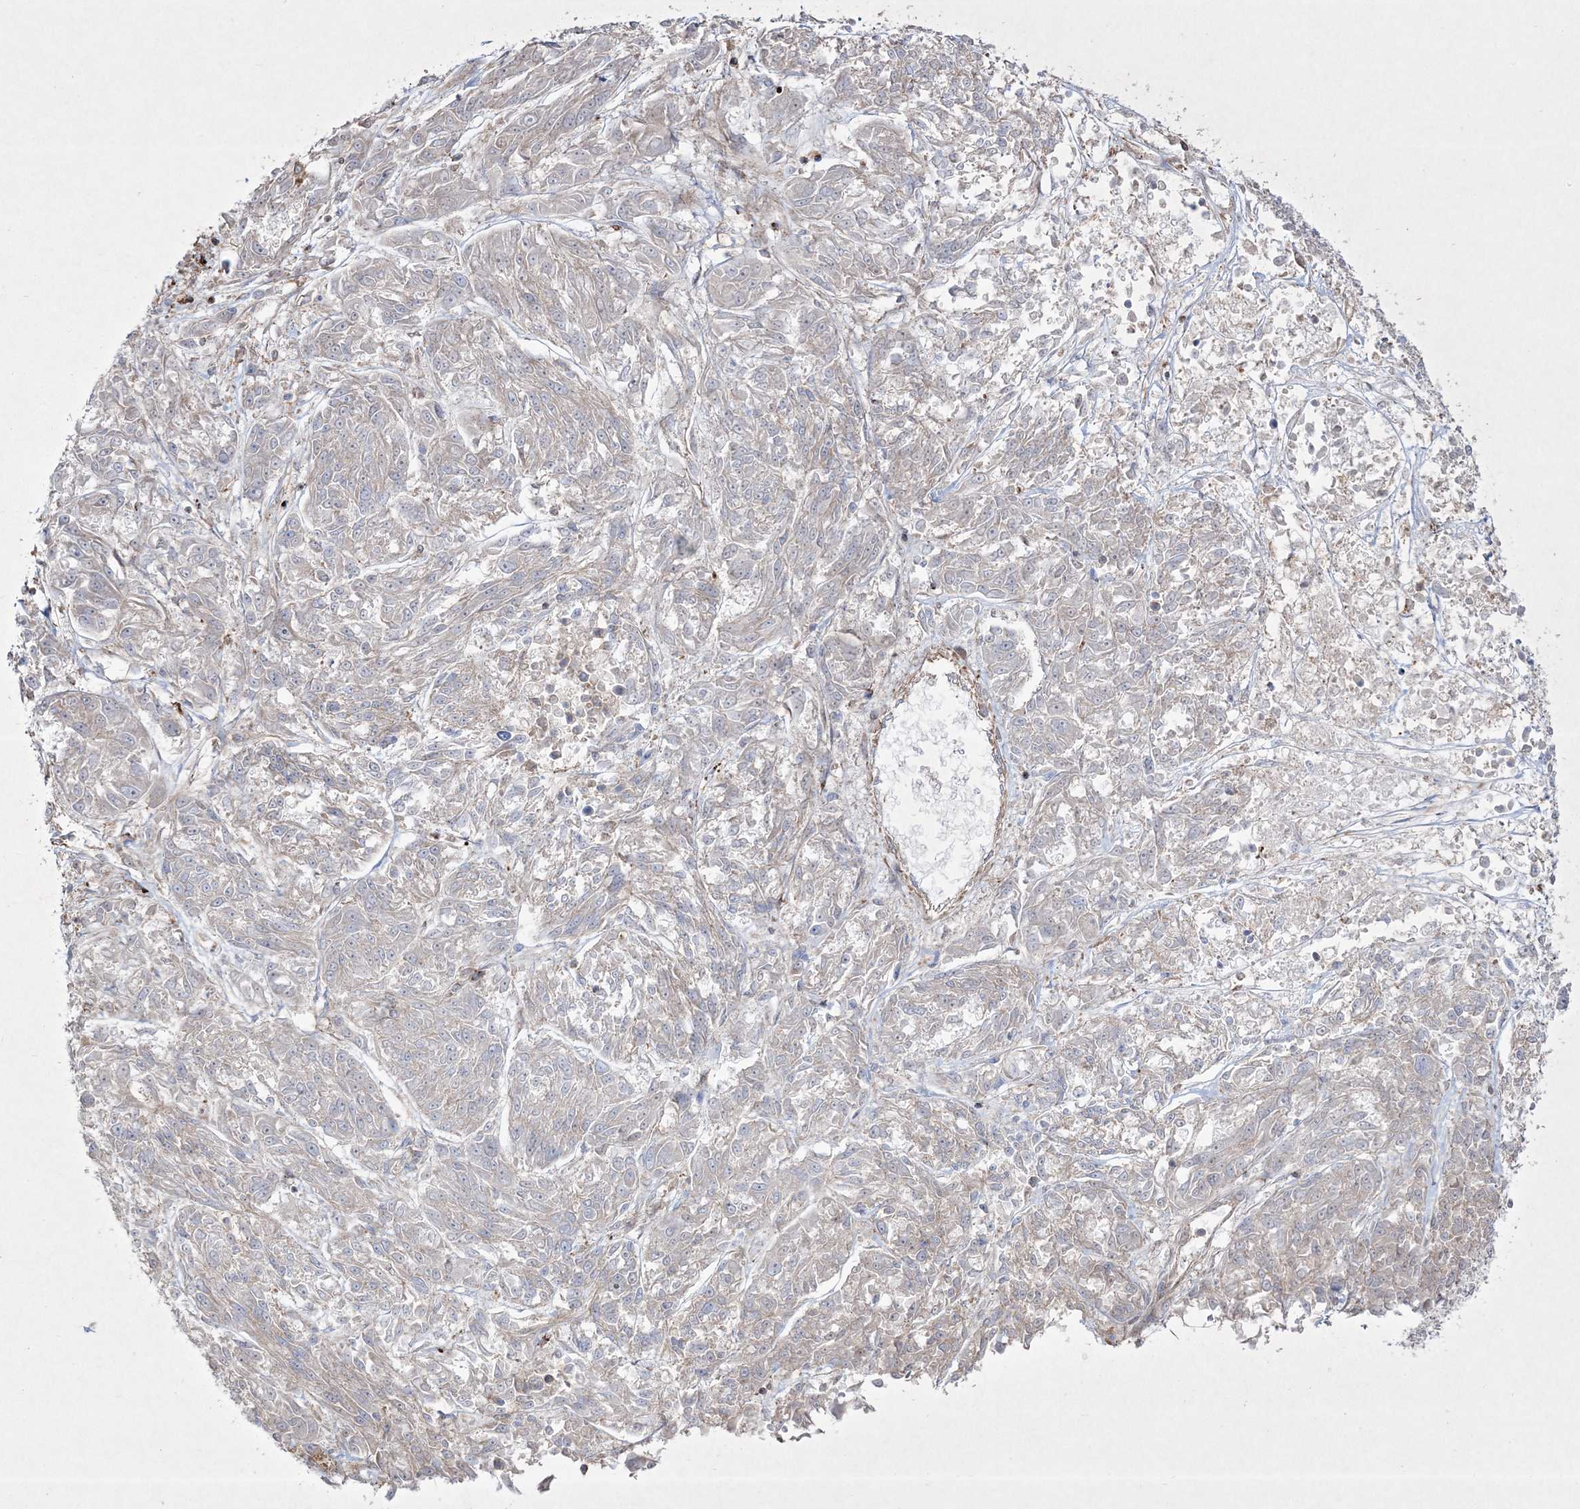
{"staining": {"intensity": "negative", "quantity": "none", "location": "none"}, "tissue": "melanoma", "cell_type": "Tumor cells", "image_type": "cancer", "snomed": [{"axis": "morphology", "description": "Malignant melanoma, NOS"}, {"axis": "topography", "description": "Skin"}], "caption": "This is a image of IHC staining of melanoma, which shows no positivity in tumor cells. (Stains: DAB immunohistochemistry with hematoxylin counter stain, Microscopy: brightfield microscopy at high magnification).", "gene": "RICTOR", "patient": {"sex": "male", "age": 53}}